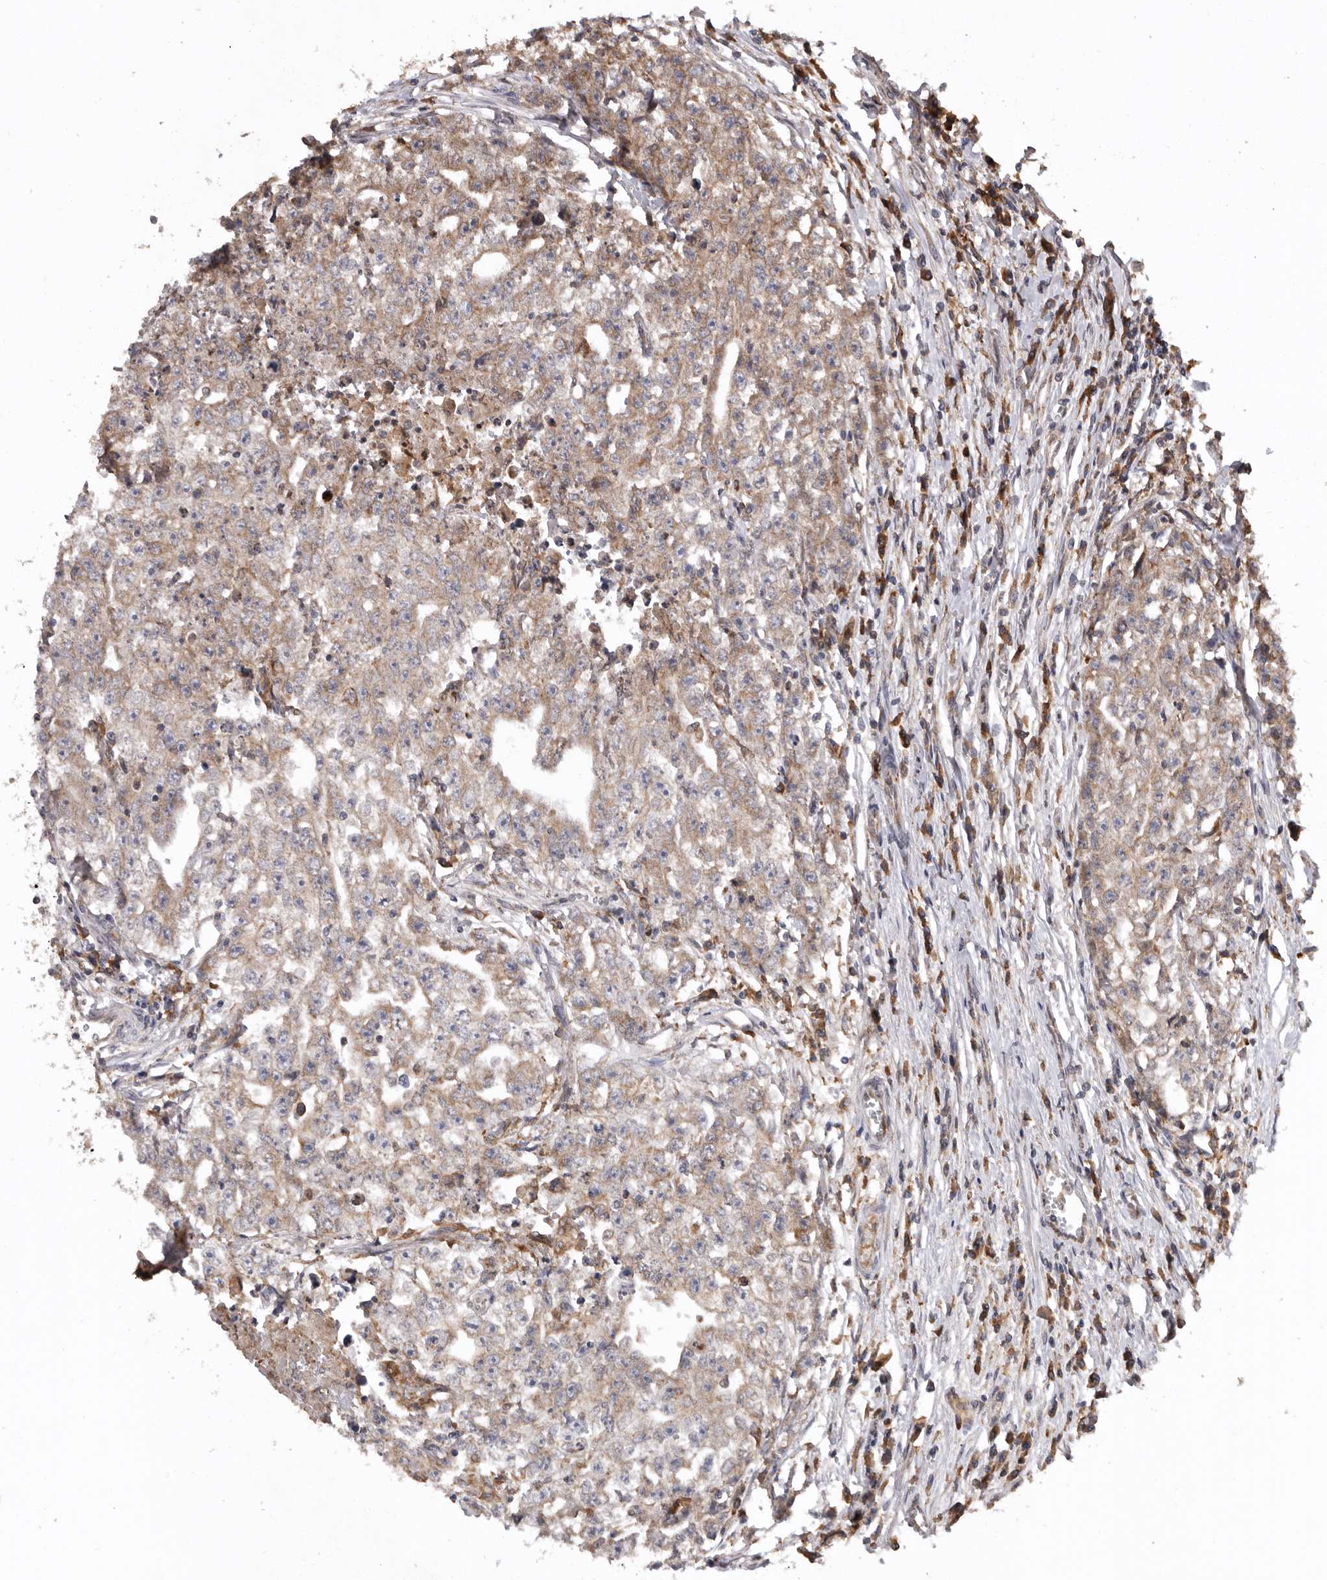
{"staining": {"intensity": "weak", "quantity": ">75%", "location": "cytoplasmic/membranous"}, "tissue": "testis cancer", "cell_type": "Tumor cells", "image_type": "cancer", "snomed": [{"axis": "morphology", "description": "Seminoma, NOS"}, {"axis": "morphology", "description": "Carcinoma, Embryonal, NOS"}, {"axis": "topography", "description": "Testis"}], "caption": "A brown stain labels weak cytoplasmic/membranous positivity of a protein in seminoma (testis) tumor cells.", "gene": "INKA2", "patient": {"sex": "male", "age": 43}}